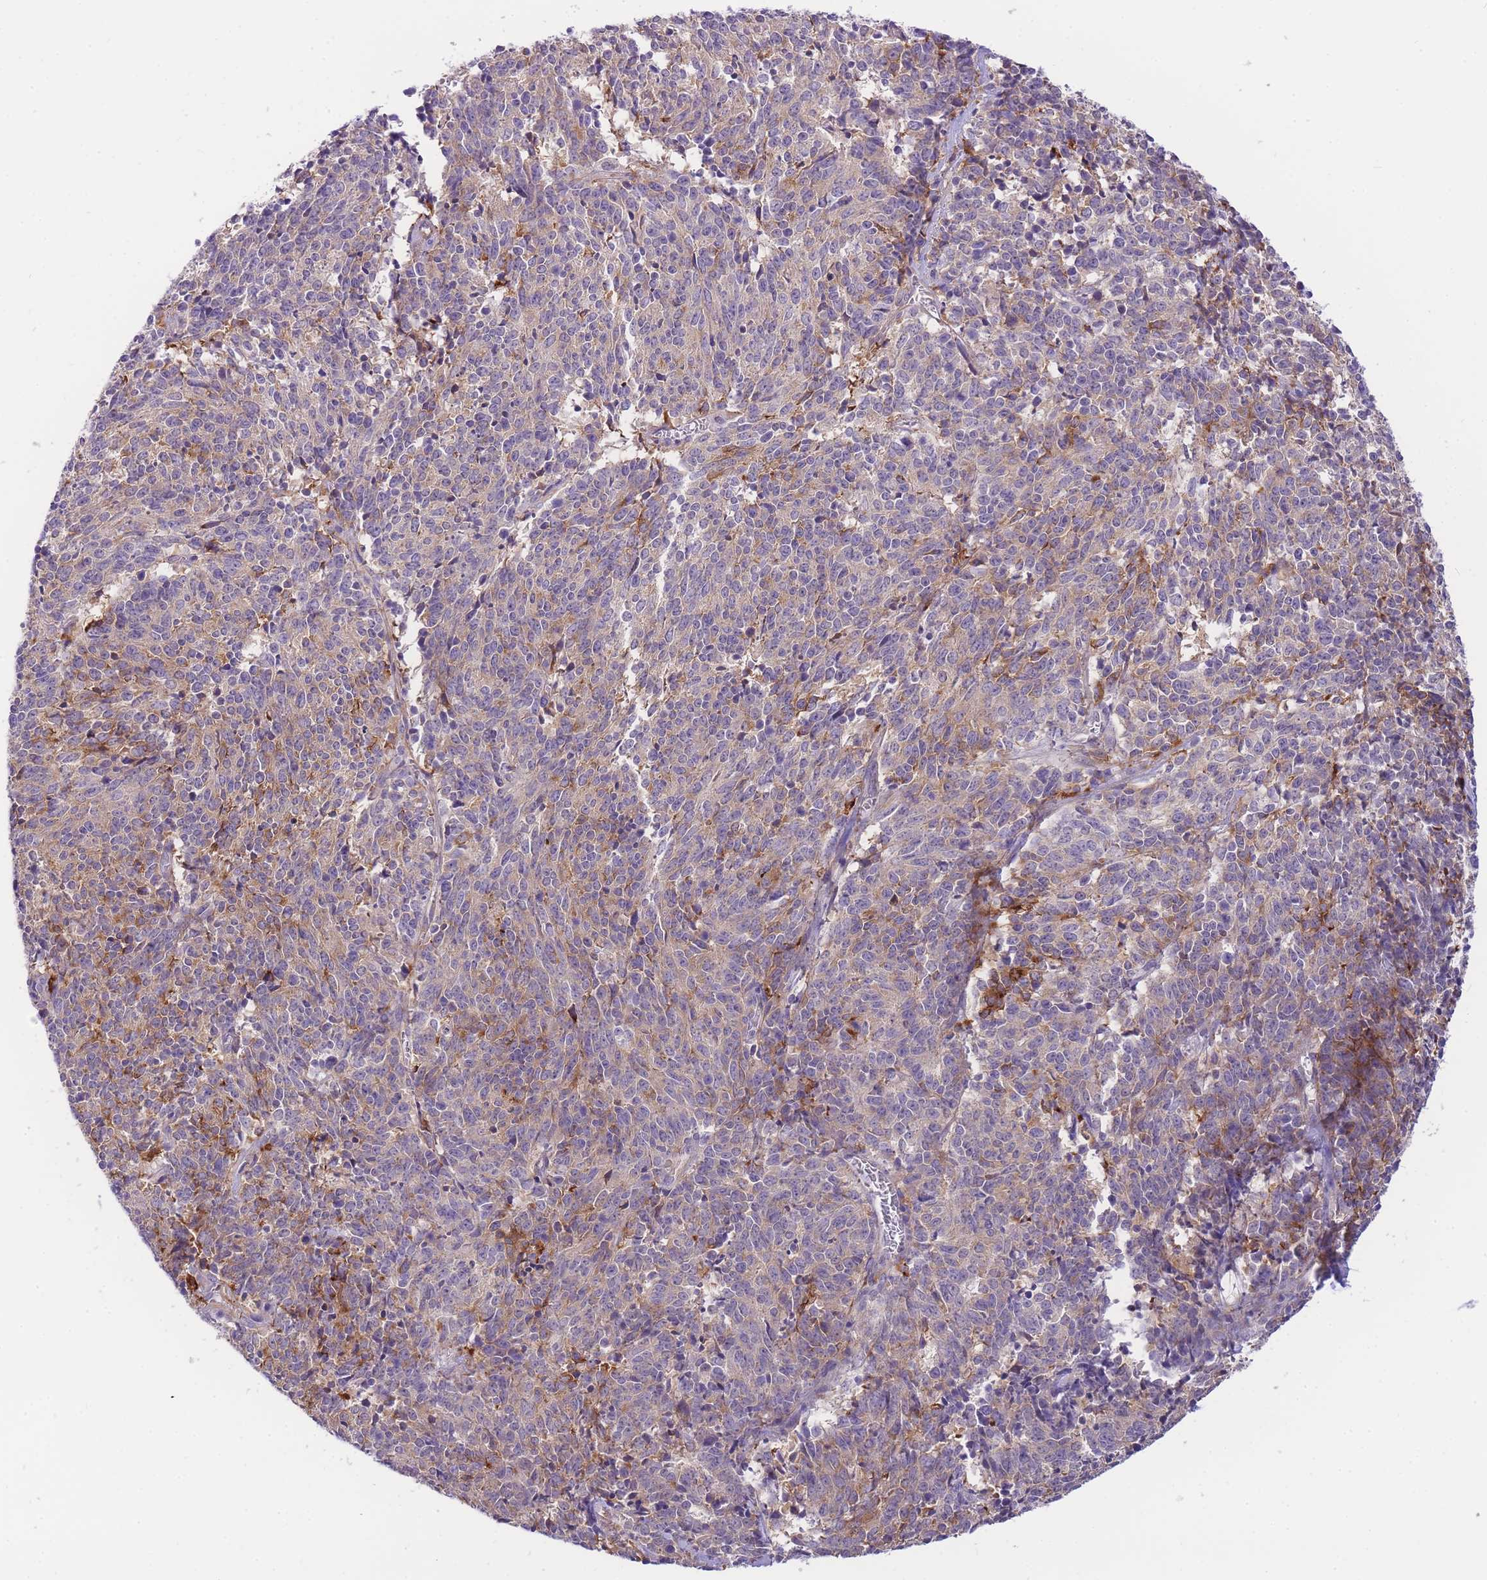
{"staining": {"intensity": "moderate", "quantity": "<25%", "location": "cytoplasmic/membranous"}, "tissue": "cervical cancer", "cell_type": "Tumor cells", "image_type": "cancer", "snomed": [{"axis": "morphology", "description": "Squamous cell carcinoma, NOS"}, {"axis": "topography", "description": "Cervix"}], "caption": "Protein positivity by IHC demonstrates moderate cytoplasmic/membranous positivity in approximately <25% of tumor cells in cervical squamous cell carcinoma.", "gene": "S100PBP", "patient": {"sex": "female", "age": 29}}